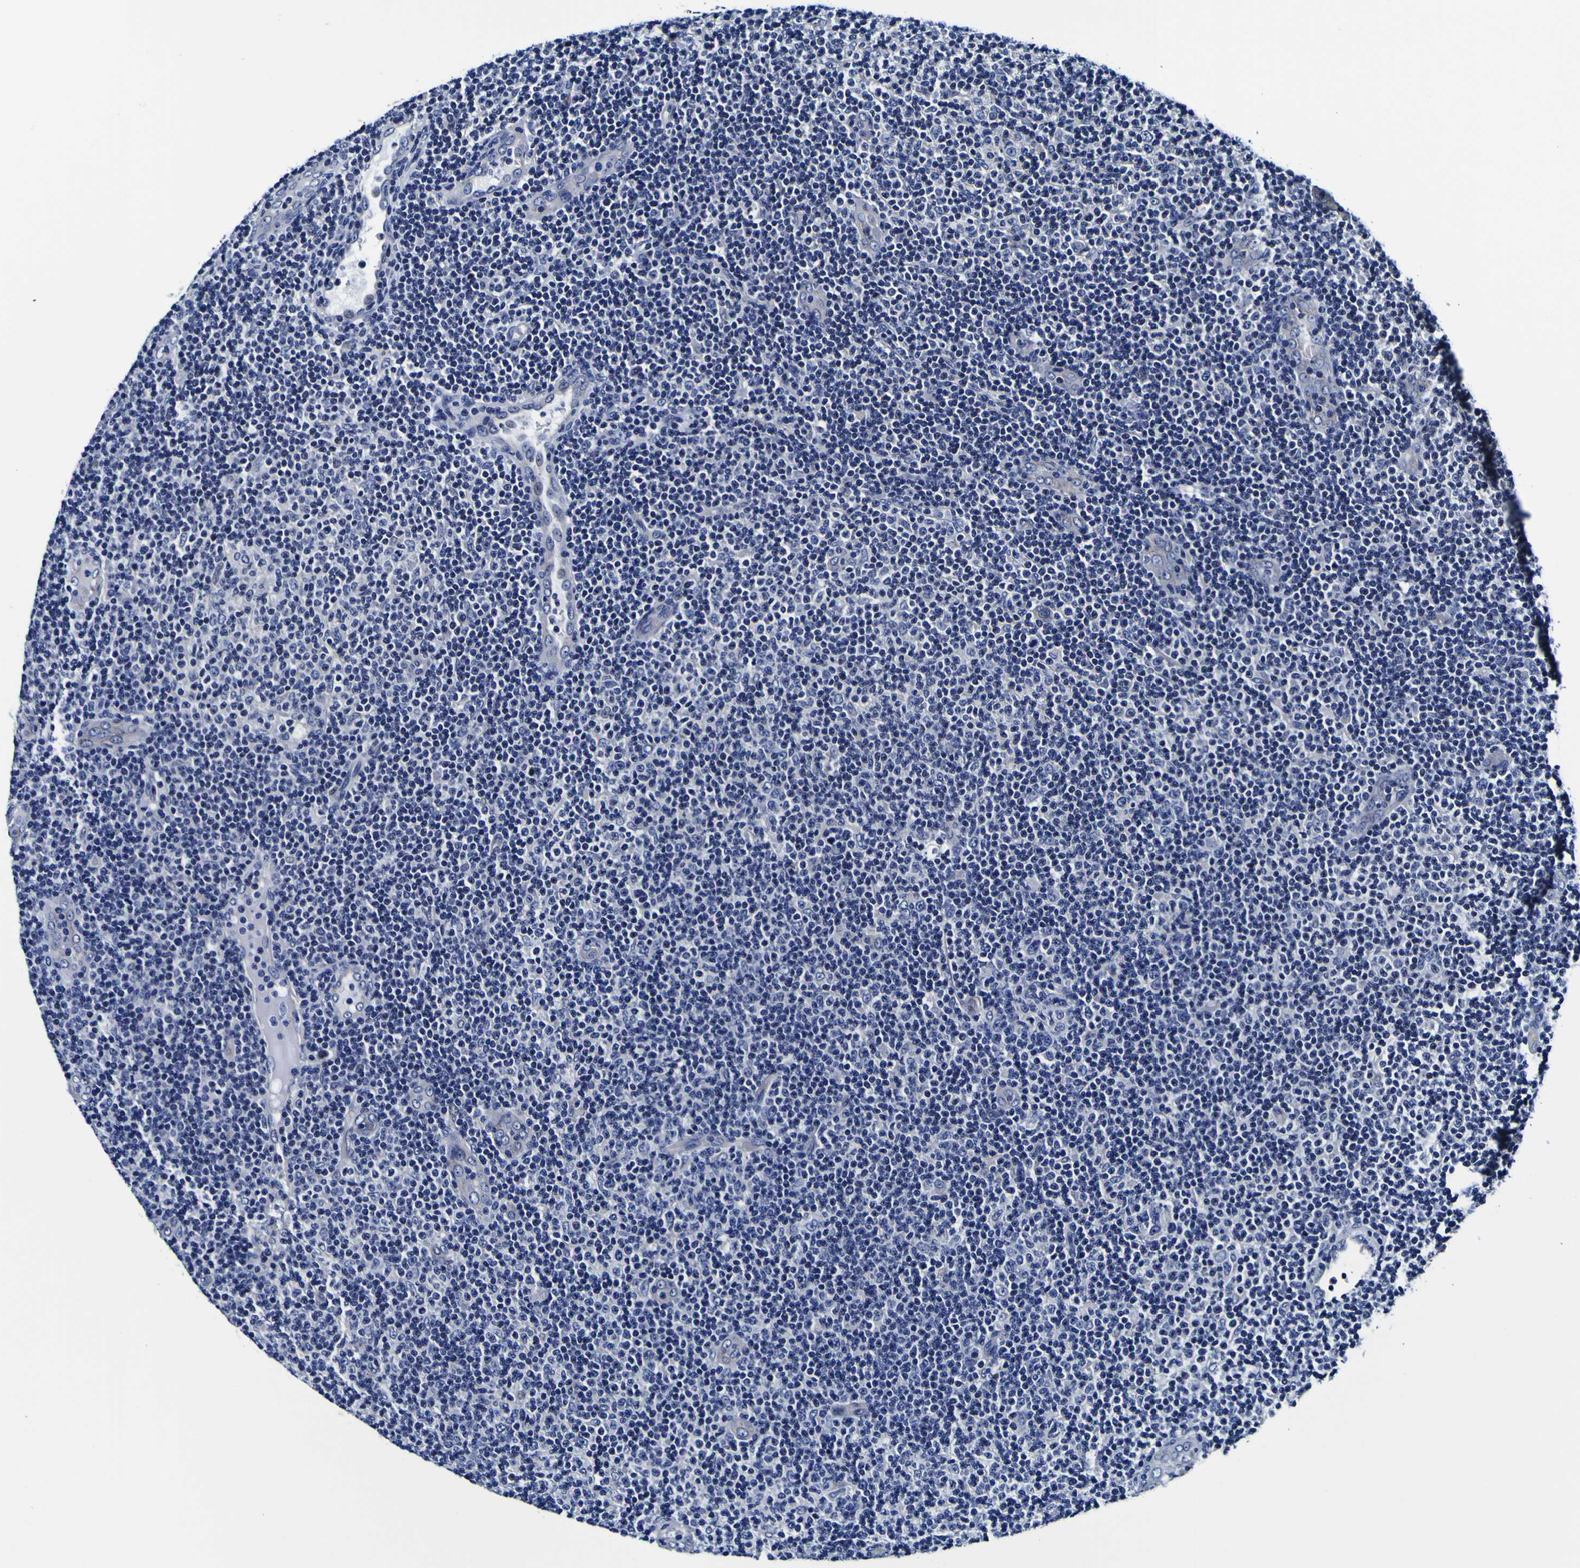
{"staining": {"intensity": "negative", "quantity": "none", "location": "none"}, "tissue": "lymphoma", "cell_type": "Tumor cells", "image_type": "cancer", "snomed": [{"axis": "morphology", "description": "Malignant lymphoma, non-Hodgkin's type, Low grade"}, {"axis": "topography", "description": "Lymph node"}], "caption": "DAB (3,3'-diaminobenzidine) immunohistochemical staining of lymphoma shows no significant staining in tumor cells. The staining was performed using DAB to visualize the protein expression in brown, while the nuclei were stained in blue with hematoxylin (Magnification: 20x).", "gene": "PDLIM4", "patient": {"sex": "male", "age": 83}}